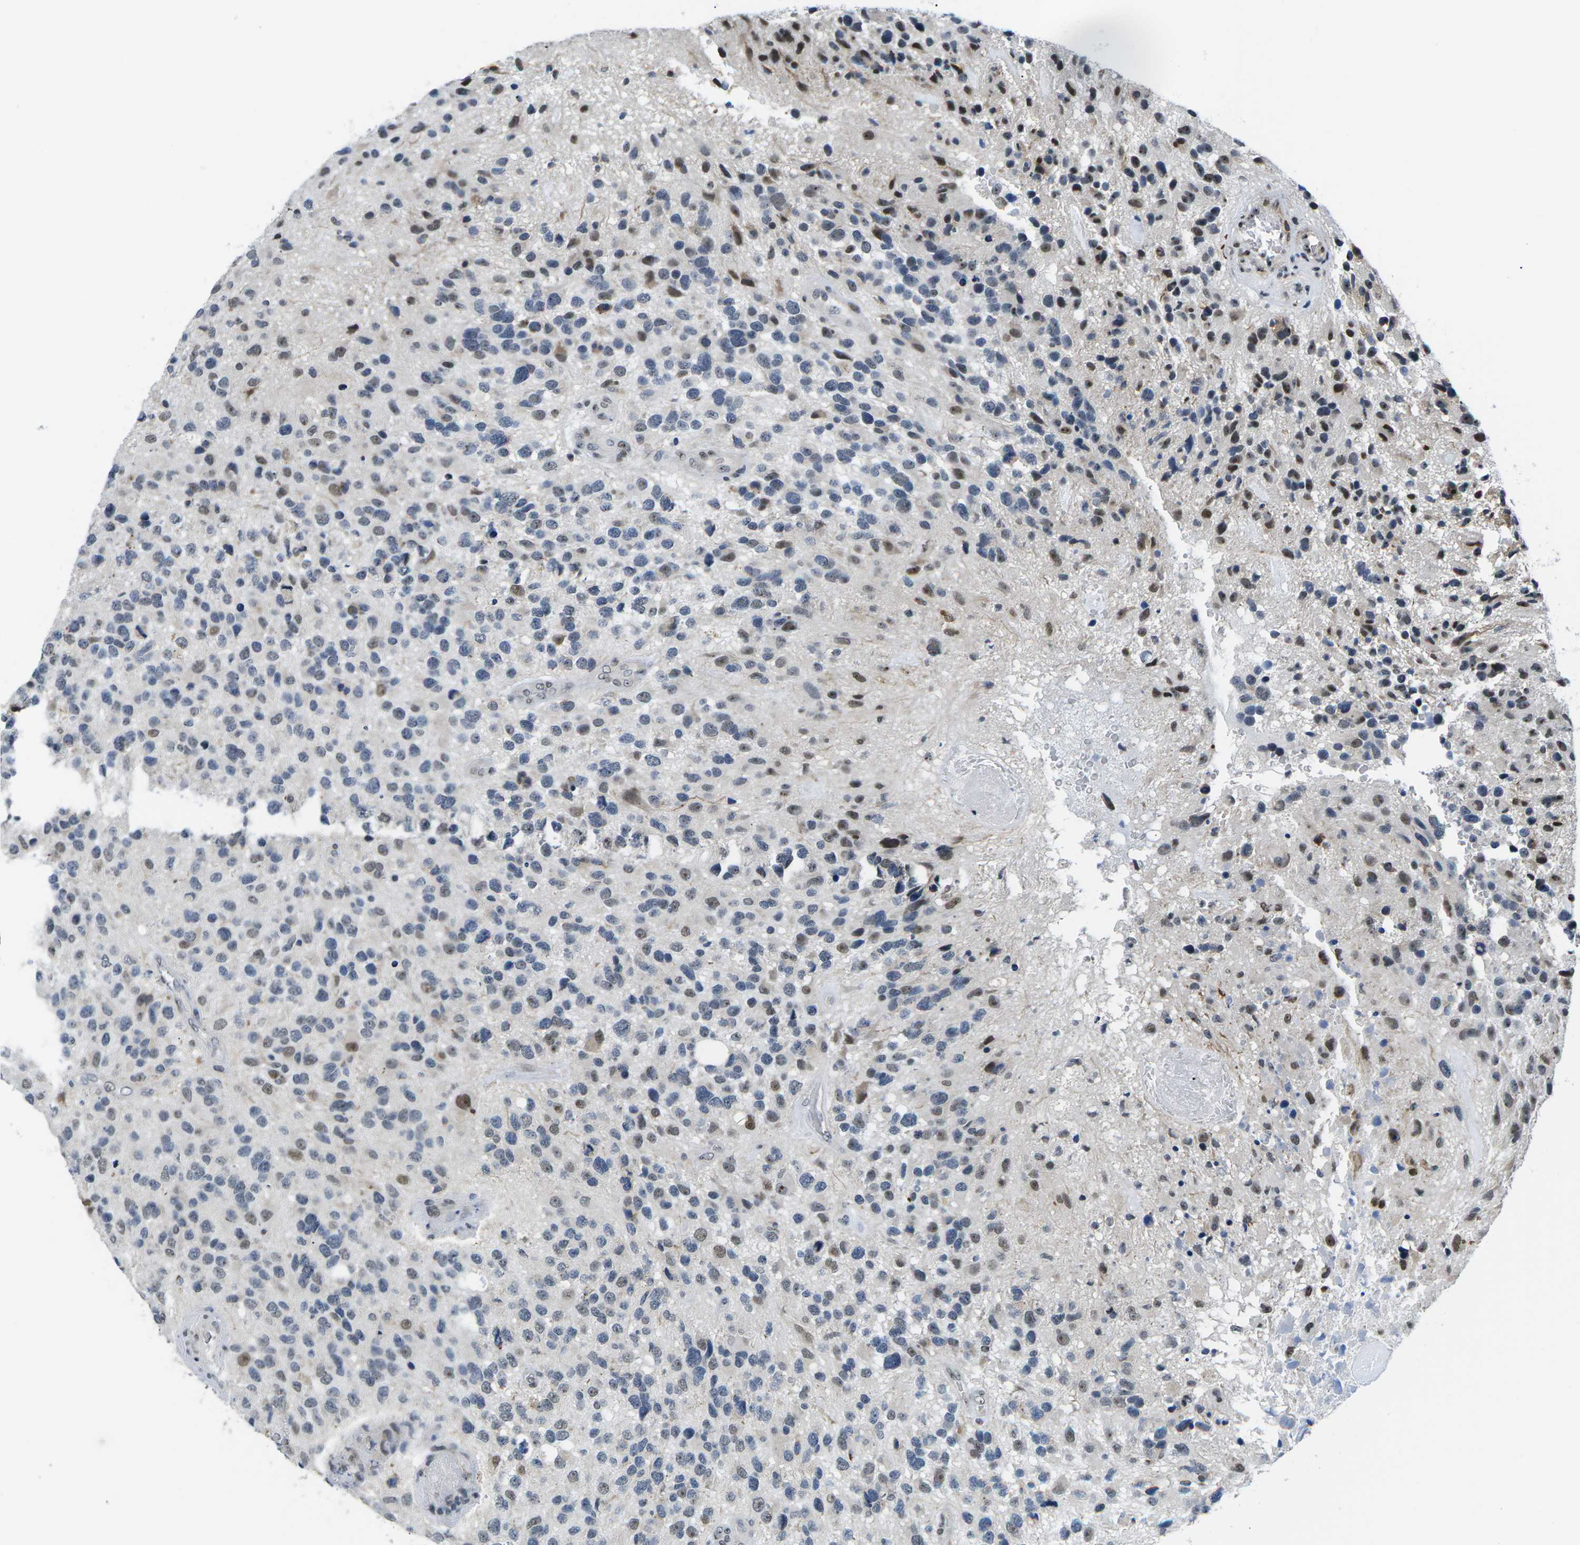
{"staining": {"intensity": "strong", "quantity": "<25%", "location": "nuclear"}, "tissue": "glioma", "cell_type": "Tumor cells", "image_type": "cancer", "snomed": [{"axis": "morphology", "description": "Glioma, malignant, High grade"}, {"axis": "topography", "description": "Brain"}], "caption": "Immunohistochemical staining of human glioma demonstrates strong nuclear protein staining in about <25% of tumor cells. The staining was performed using DAB (3,3'-diaminobenzidine), with brown indicating positive protein expression. Nuclei are stained blue with hematoxylin.", "gene": "NSRP1", "patient": {"sex": "female", "age": 58}}